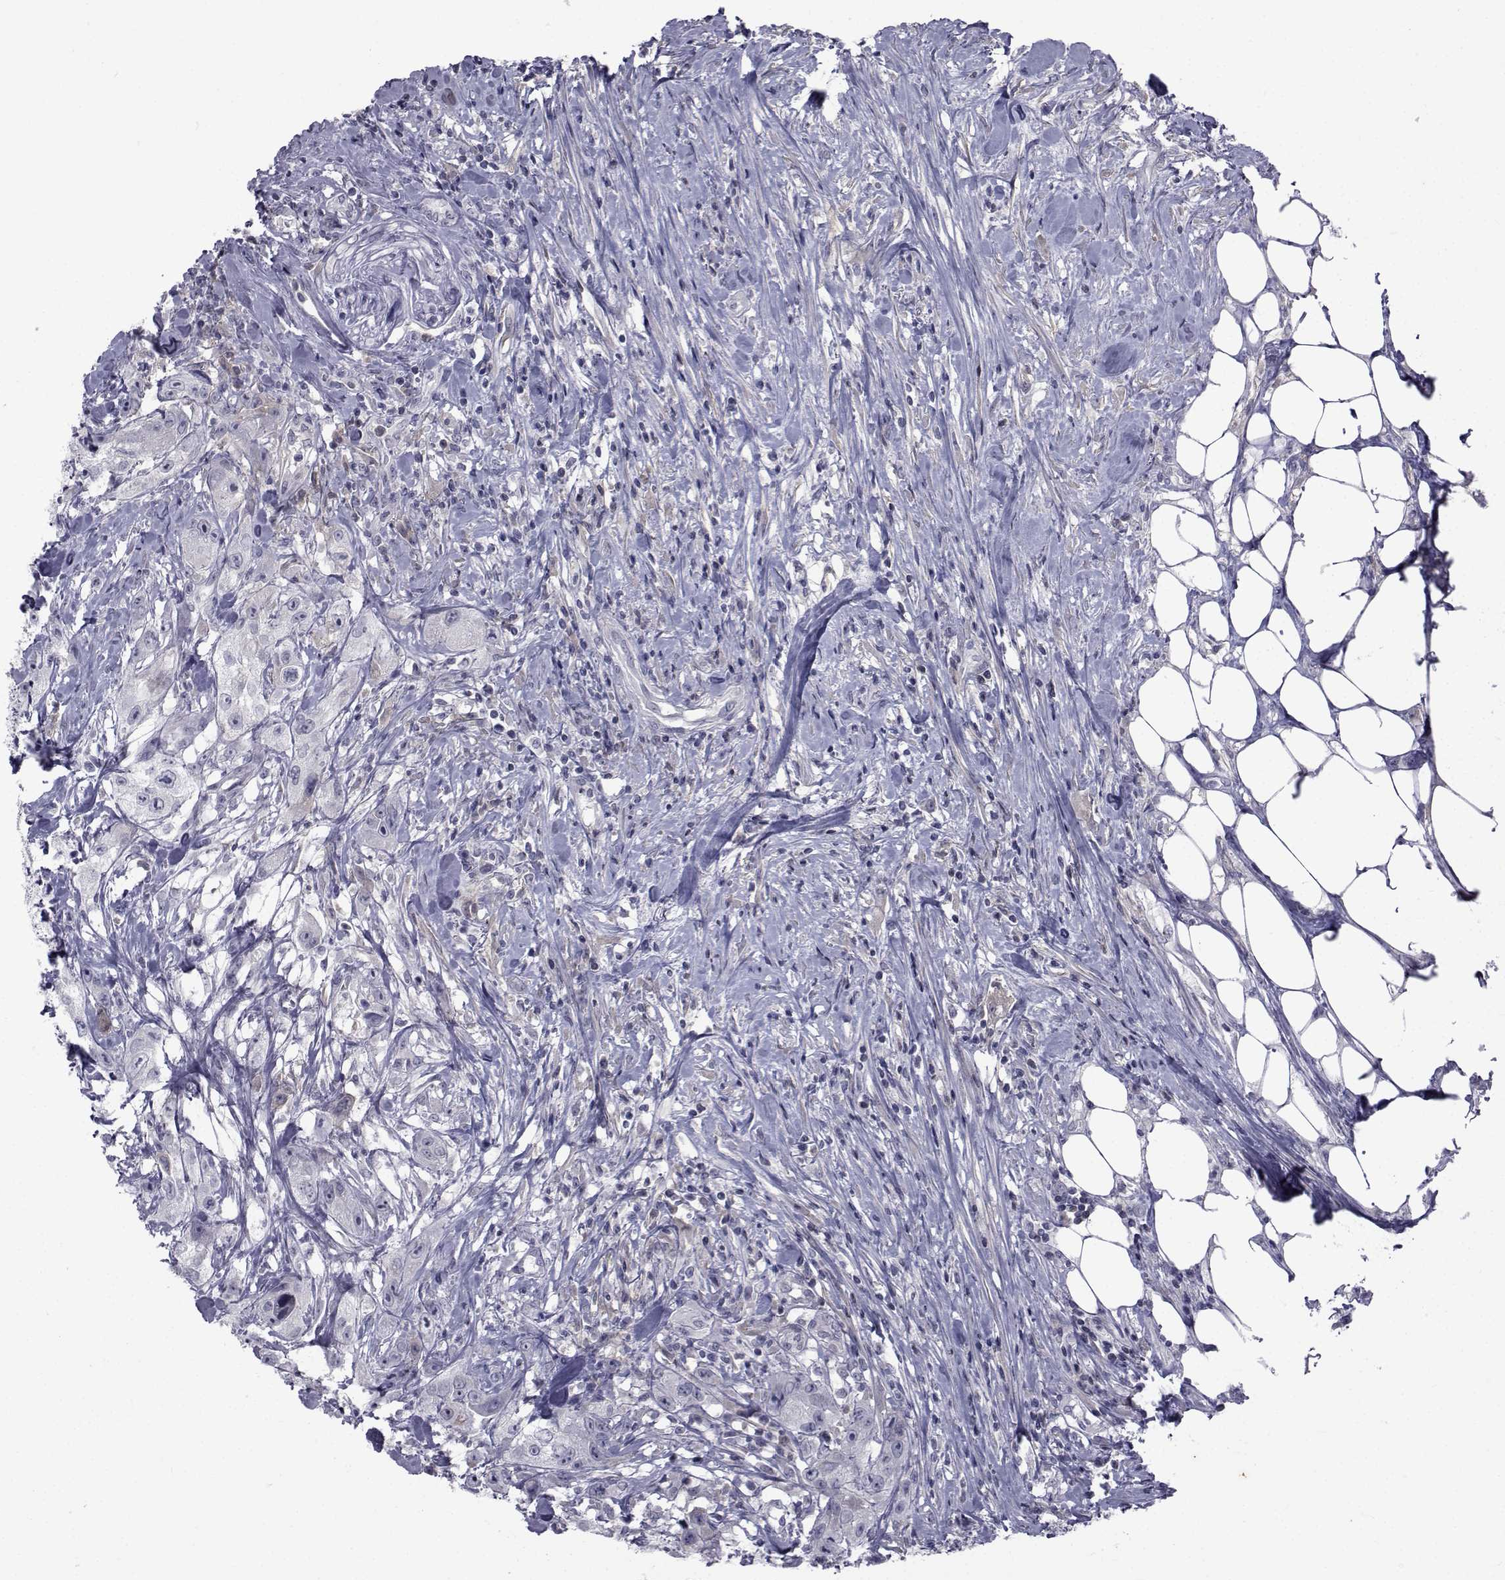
{"staining": {"intensity": "negative", "quantity": "none", "location": "none"}, "tissue": "urothelial cancer", "cell_type": "Tumor cells", "image_type": "cancer", "snomed": [{"axis": "morphology", "description": "Urothelial carcinoma, High grade"}, {"axis": "topography", "description": "Urinary bladder"}], "caption": "Immunohistochemistry image of human urothelial cancer stained for a protein (brown), which demonstrates no positivity in tumor cells.", "gene": "PAX2", "patient": {"sex": "male", "age": 79}}